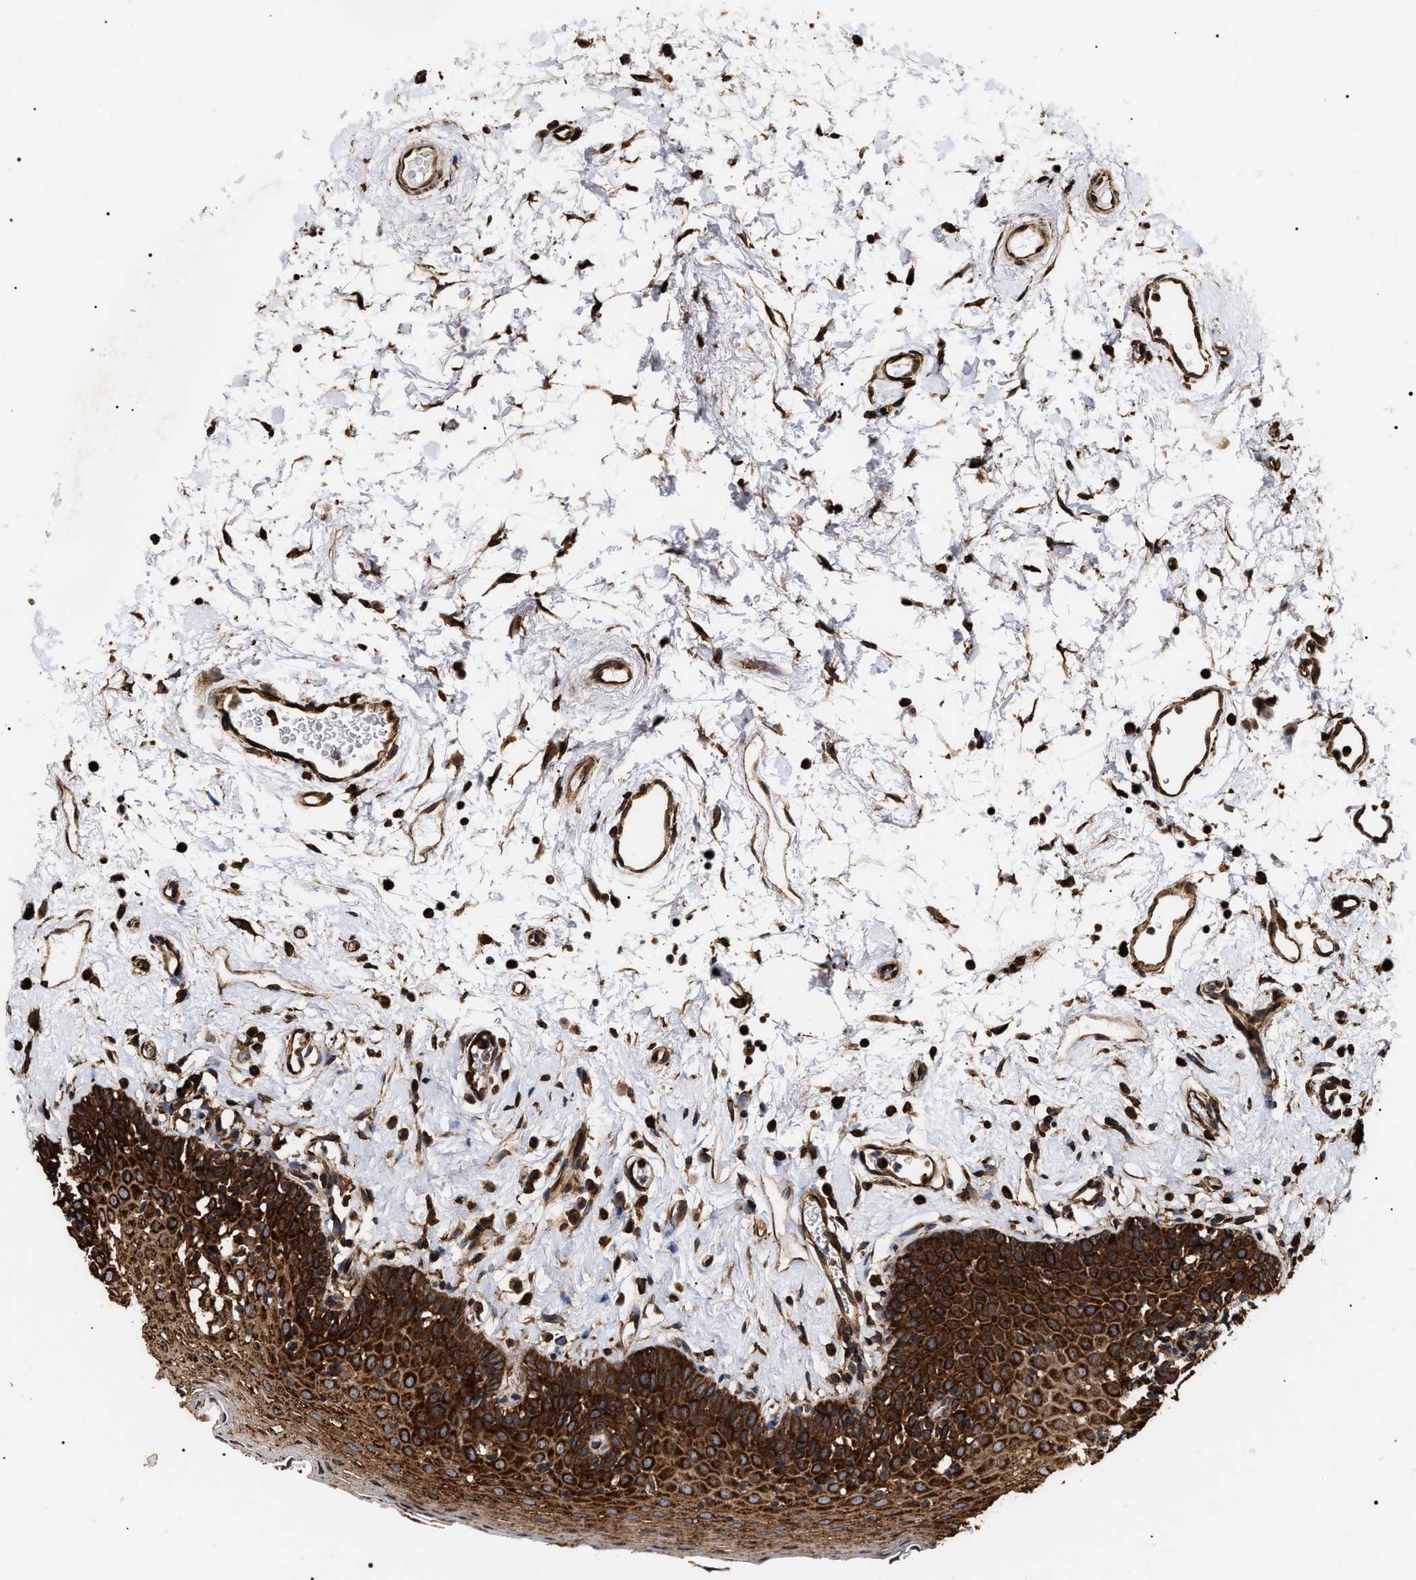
{"staining": {"intensity": "strong", "quantity": "25%-75%", "location": "cytoplasmic/membranous"}, "tissue": "oral mucosa", "cell_type": "Squamous epithelial cells", "image_type": "normal", "snomed": [{"axis": "morphology", "description": "Normal tissue, NOS"}, {"axis": "topography", "description": "Oral tissue"}], "caption": "A histopathology image of oral mucosa stained for a protein reveals strong cytoplasmic/membranous brown staining in squamous epithelial cells. Using DAB (3,3'-diaminobenzidine) (brown) and hematoxylin (blue) stains, captured at high magnification using brightfield microscopy.", "gene": "SERBP1", "patient": {"sex": "male", "age": 66}}